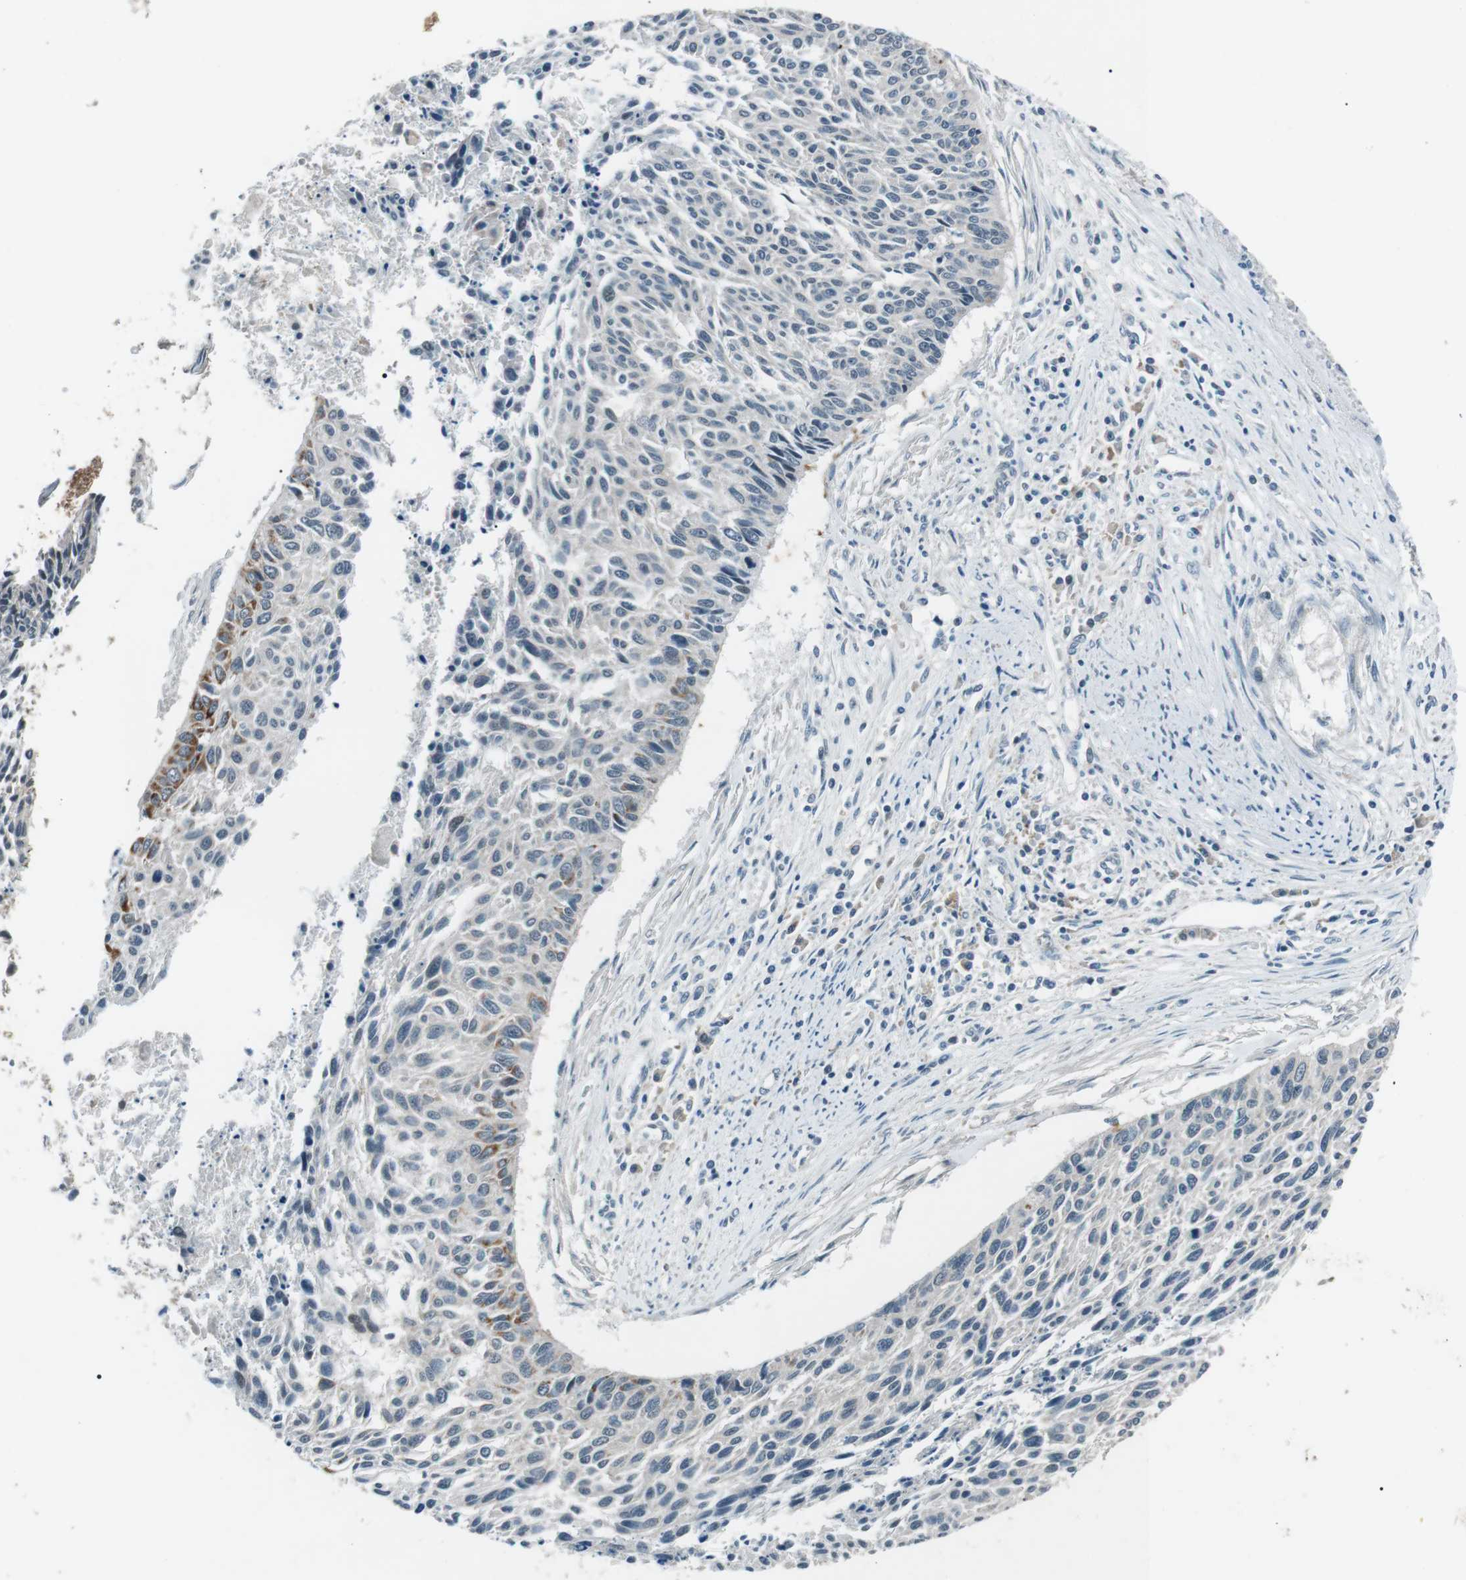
{"staining": {"intensity": "moderate", "quantity": "<25%", "location": "cytoplasmic/membranous"}, "tissue": "cervical cancer", "cell_type": "Tumor cells", "image_type": "cancer", "snomed": [{"axis": "morphology", "description": "Squamous cell carcinoma, NOS"}, {"axis": "topography", "description": "Cervix"}], "caption": "Immunohistochemistry (IHC) (DAB) staining of human squamous cell carcinoma (cervical) demonstrates moderate cytoplasmic/membranous protein expression in approximately <25% of tumor cells.", "gene": "LRIG2", "patient": {"sex": "female", "age": 55}}